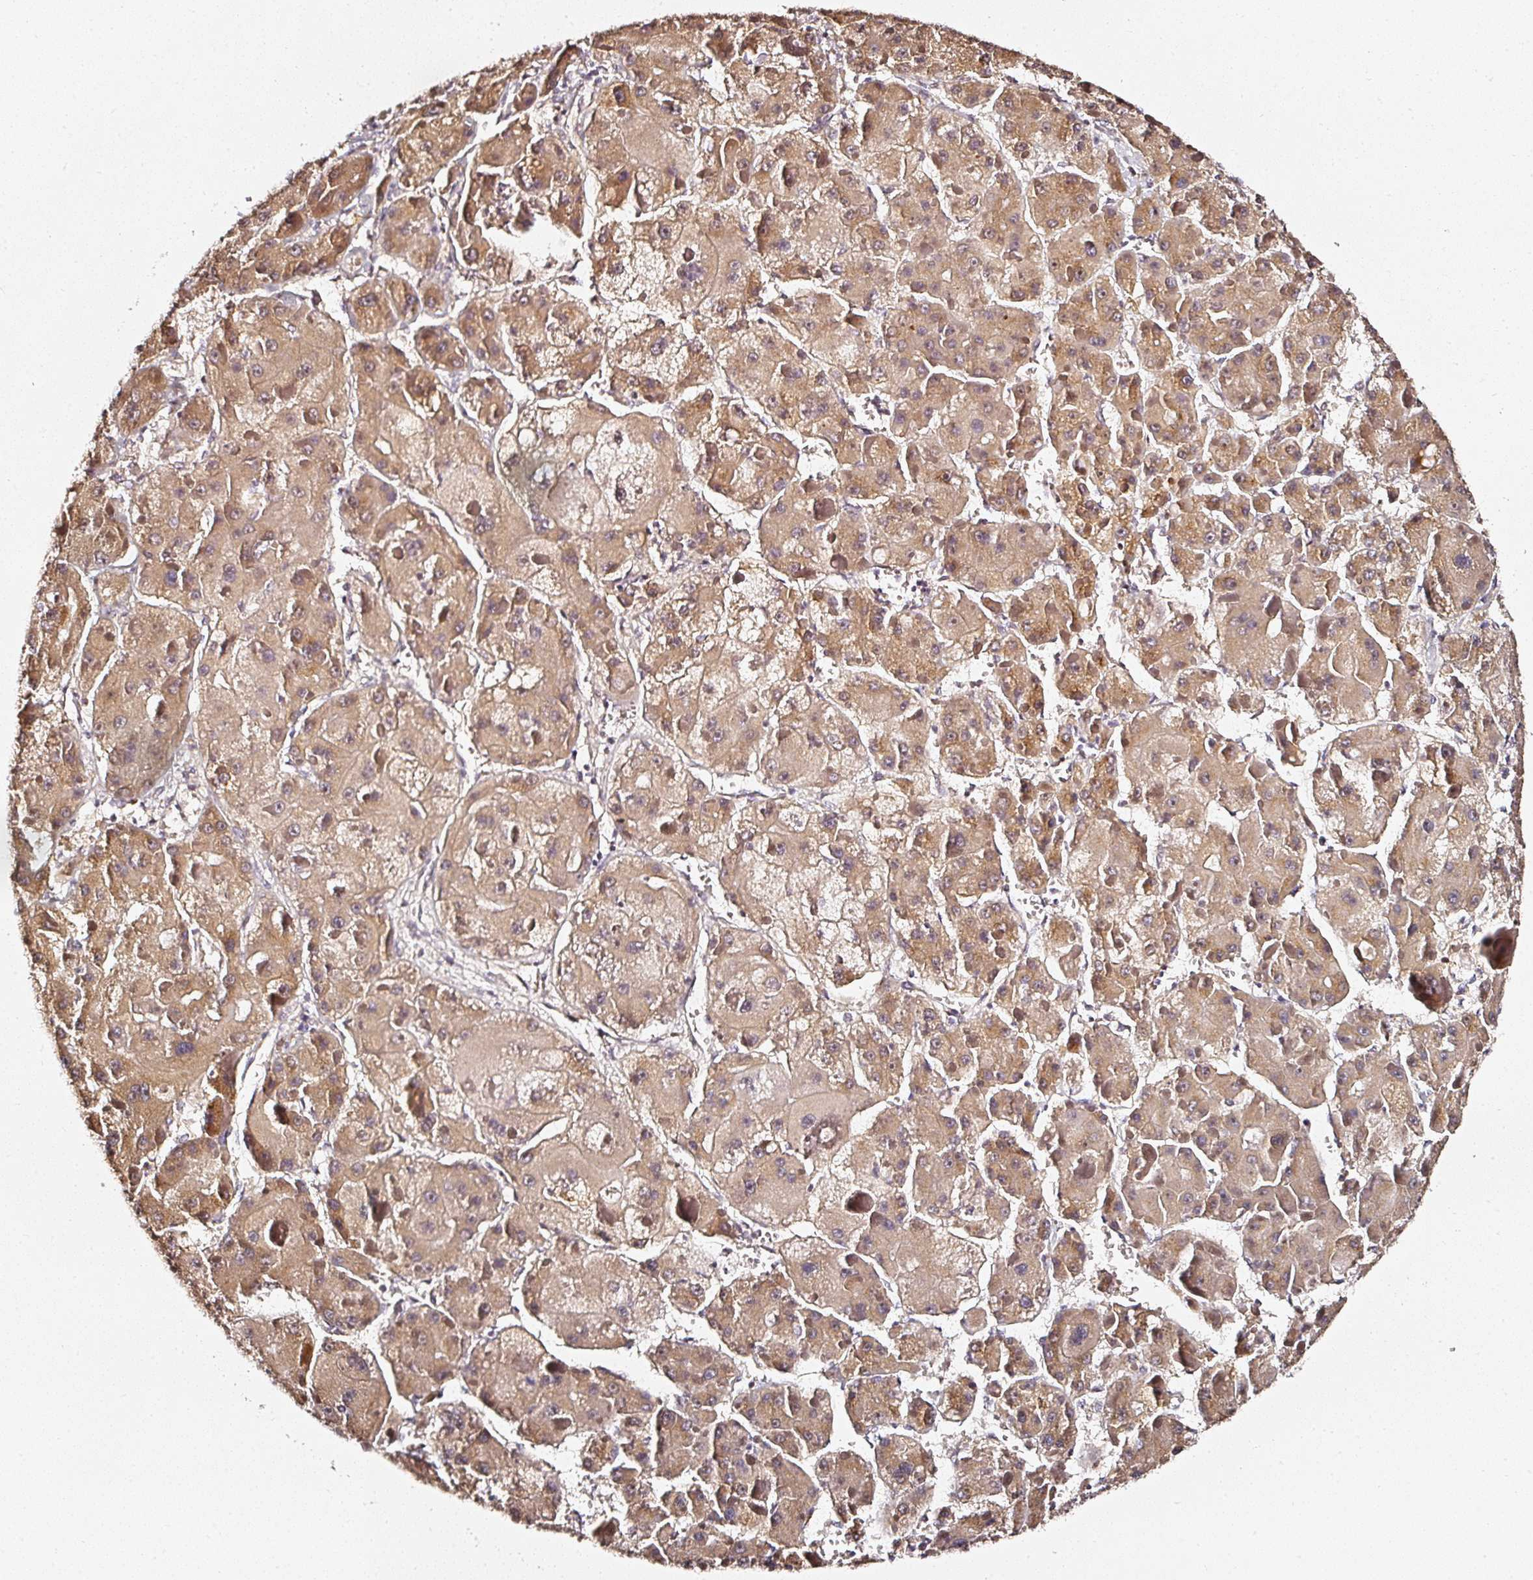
{"staining": {"intensity": "moderate", "quantity": ">75%", "location": "cytoplasmic/membranous"}, "tissue": "liver cancer", "cell_type": "Tumor cells", "image_type": "cancer", "snomed": [{"axis": "morphology", "description": "Carcinoma, Hepatocellular, NOS"}, {"axis": "topography", "description": "Liver"}], "caption": "Liver hepatocellular carcinoma stained with DAB immunohistochemistry (IHC) reveals medium levels of moderate cytoplasmic/membranous positivity in about >75% of tumor cells. Nuclei are stained in blue.", "gene": "NTRK1", "patient": {"sex": "female", "age": 73}}